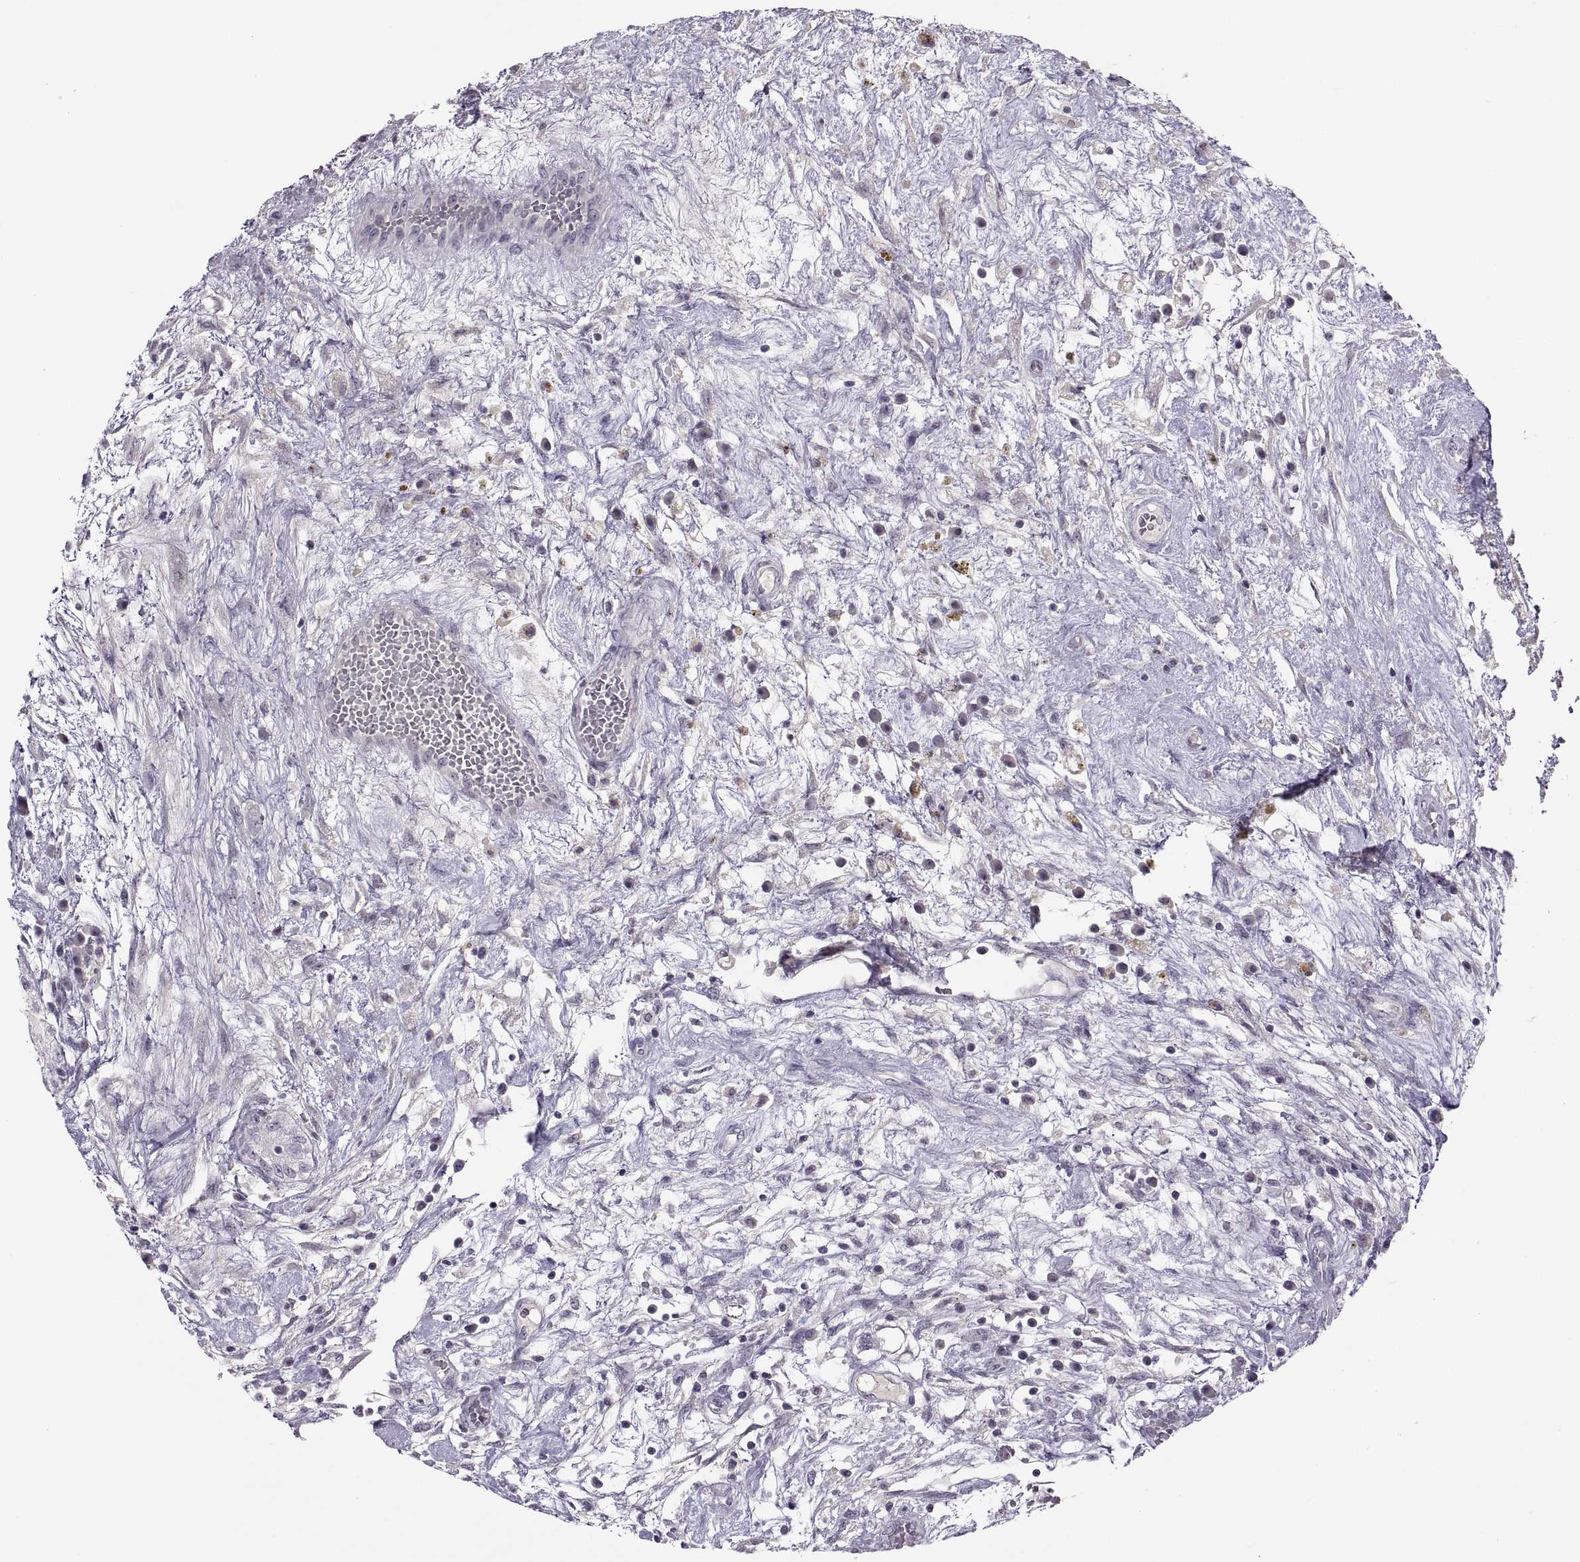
{"staining": {"intensity": "negative", "quantity": "none", "location": "none"}, "tissue": "testis cancer", "cell_type": "Tumor cells", "image_type": "cancer", "snomed": [{"axis": "morphology", "description": "Normal tissue, NOS"}, {"axis": "morphology", "description": "Carcinoma, Embryonal, NOS"}, {"axis": "topography", "description": "Testis"}], "caption": "Immunohistochemistry (IHC) image of neoplastic tissue: human embryonal carcinoma (testis) stained with DAB (3,3'-diaminobenzidine) exhibits no significant protein positivity in tumor cells. Brightfield microscopy of immunohistochemistry stained with DAB (3,3'-diaminobenzidine) (brown) and hematoxylin (blue), captured at high magnification.", "gene": "CHCT1", "patient": {"sex": "male", "age": 32}}